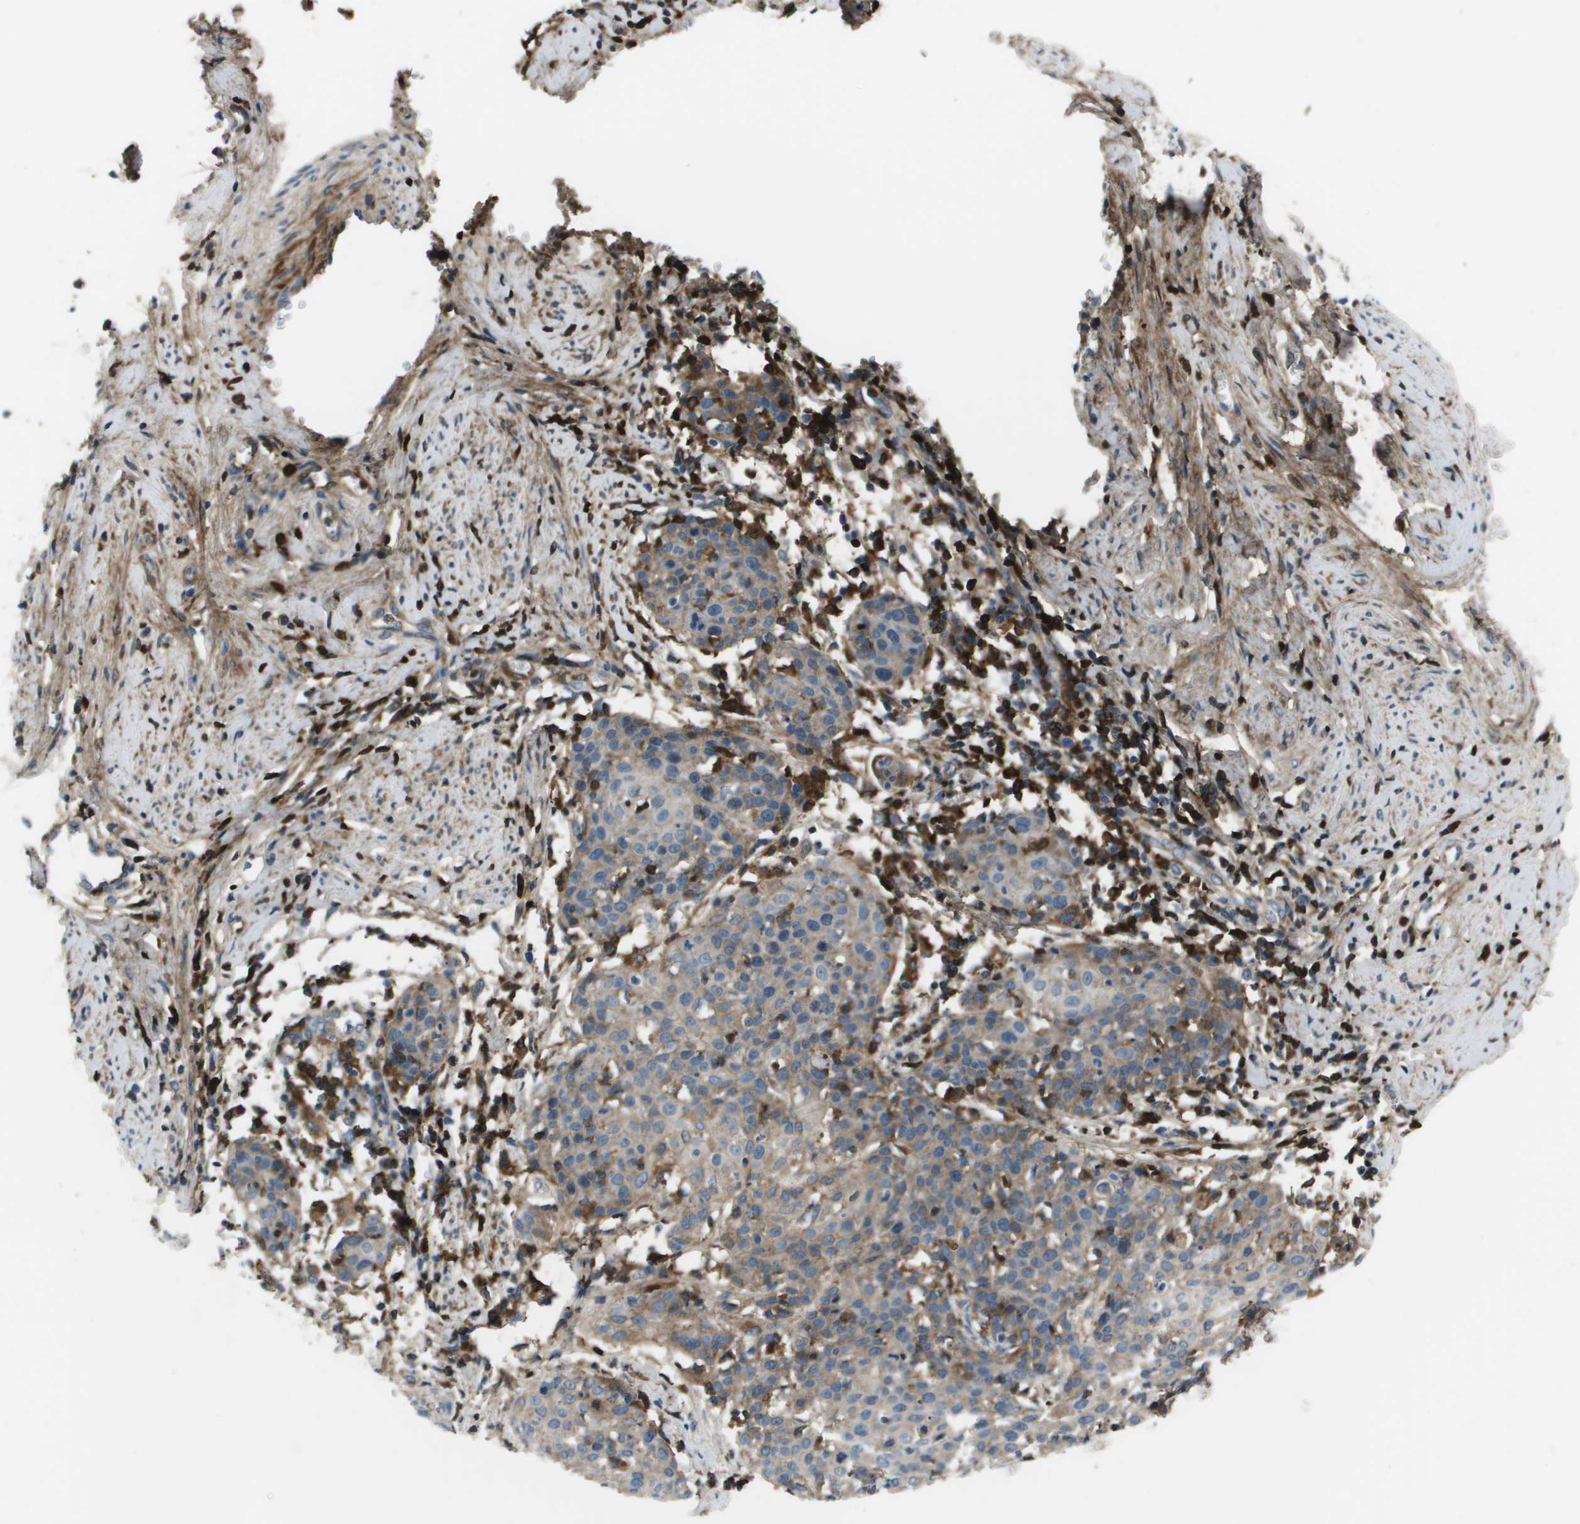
{"staining": {"intensity": "weak", "quantity": "<25%", "location": "cytoplasmic/membranous"}, "tissue": "cervical cancer", "cell_type": "Tumor cells", "image_type": "cancer", "snomed": [{"axis": "morphology", "description": "Squamous cell carcinoma, NOS"}, {"axis": "topography", "description": "Cervix"}], "caption": "Immunohistochemical staining of cervical cancer reveals no significant expression in tumor cells. Brightfield microscopy of IHC stained with DAB (brown) and hematoxylin (blue), captured at high magnification.", "gene": "PCOLCE", "patient": {"sex": "female", "age": 38}}